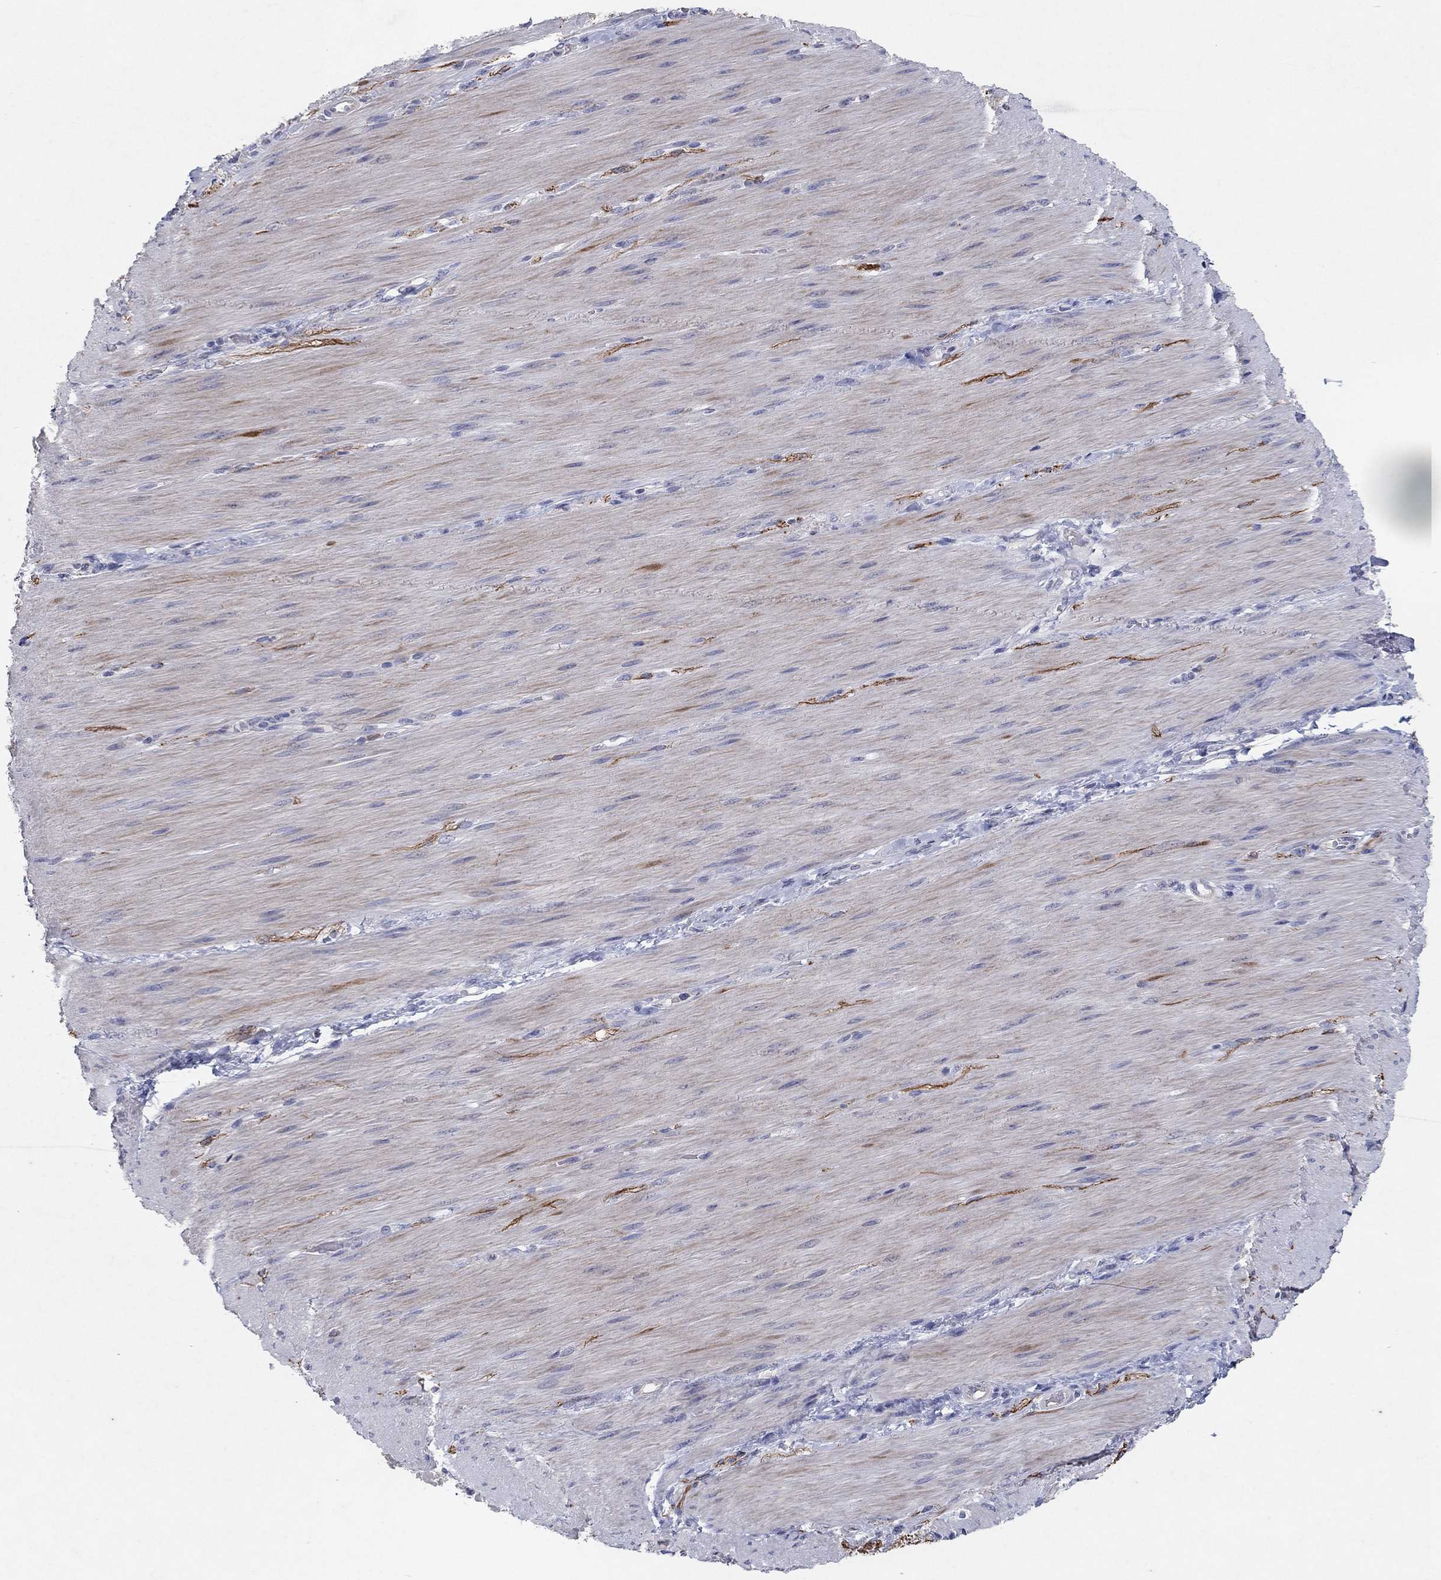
{"staining": {"intensity": "negative", "quantity": "none", "location": "none"}, "tissue": "adipose tissue", "cell_type": "Adipocytes", "image_type": "normal", "snomed": [{"axis": "morphology", "description": "Normal tissue, NOS"}, {"axis": "topography", "description": "Smooth muscle"}, {"axis": "topography", "description": "Duodenum"}, {"axis": "topography", "description": "Peripheral nerve tissue"}], "caption": "Immunohistochemistry (IHC) histopathology image of benign adipose tissue stained for a protein (brown), which reveals no staining in adipocytes. (Brightfield microscopy of DAB IHC at high magnification).", "gene": "KRT40", "patient": {"sex": "female", "age": 61}}